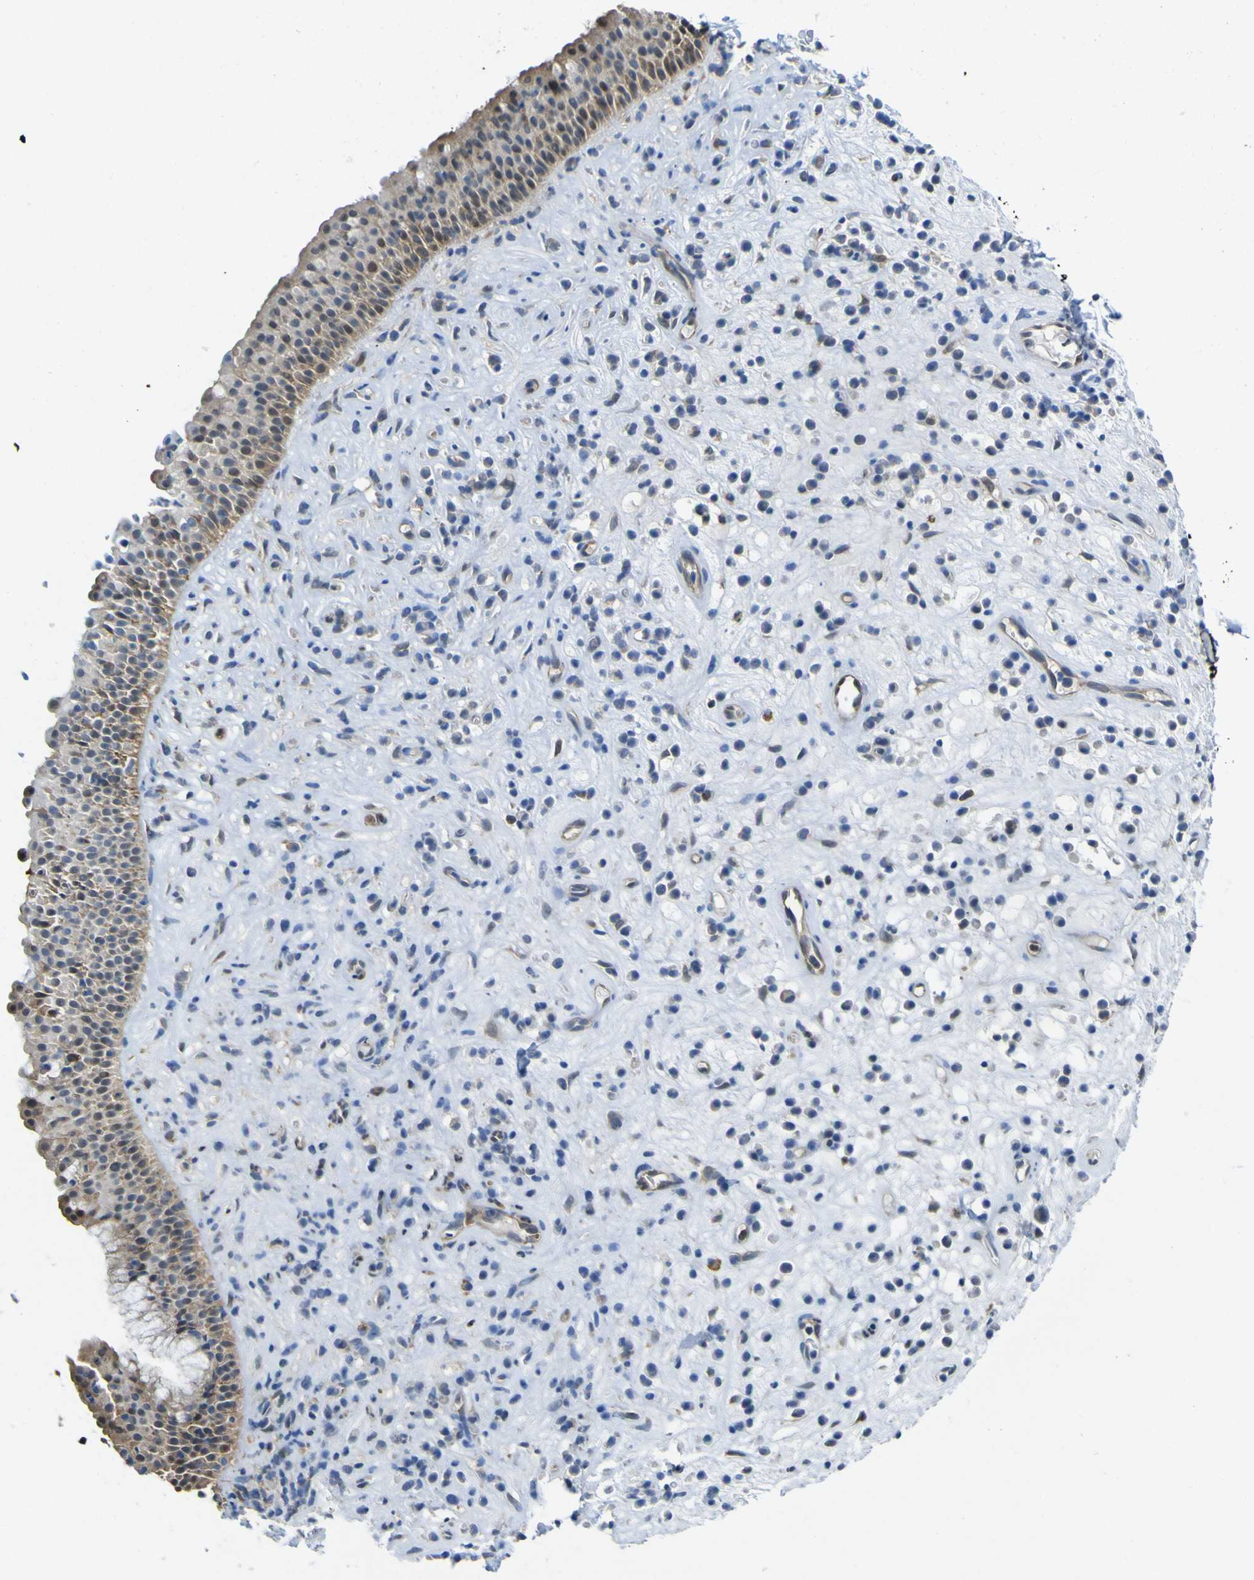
{"staining": {"intensity": "moderate", "quantity": "<25%", "location": "cytoplasmic/membranous"}, "tissue": "nasopharynx", "cell_type": "Respiratory epithelial cells", "image_type": "normal", "snomed": [{"axis": "morphology", "description": "Normal tissue, NOS"}, {"axis": "topography", "description": "Nasopharynx"}], "caption": "This micrograph exhibits benign nasopharynx stained with immunohistochemistry to label a protein in brown. The cytoplasmic/membranous of respiratory epithelial cells show moderate positivity for the protein. Nuclei are counter-stained blue.", "gene": "ABHD3", "patient": {"sex": "female", "age": 51}}